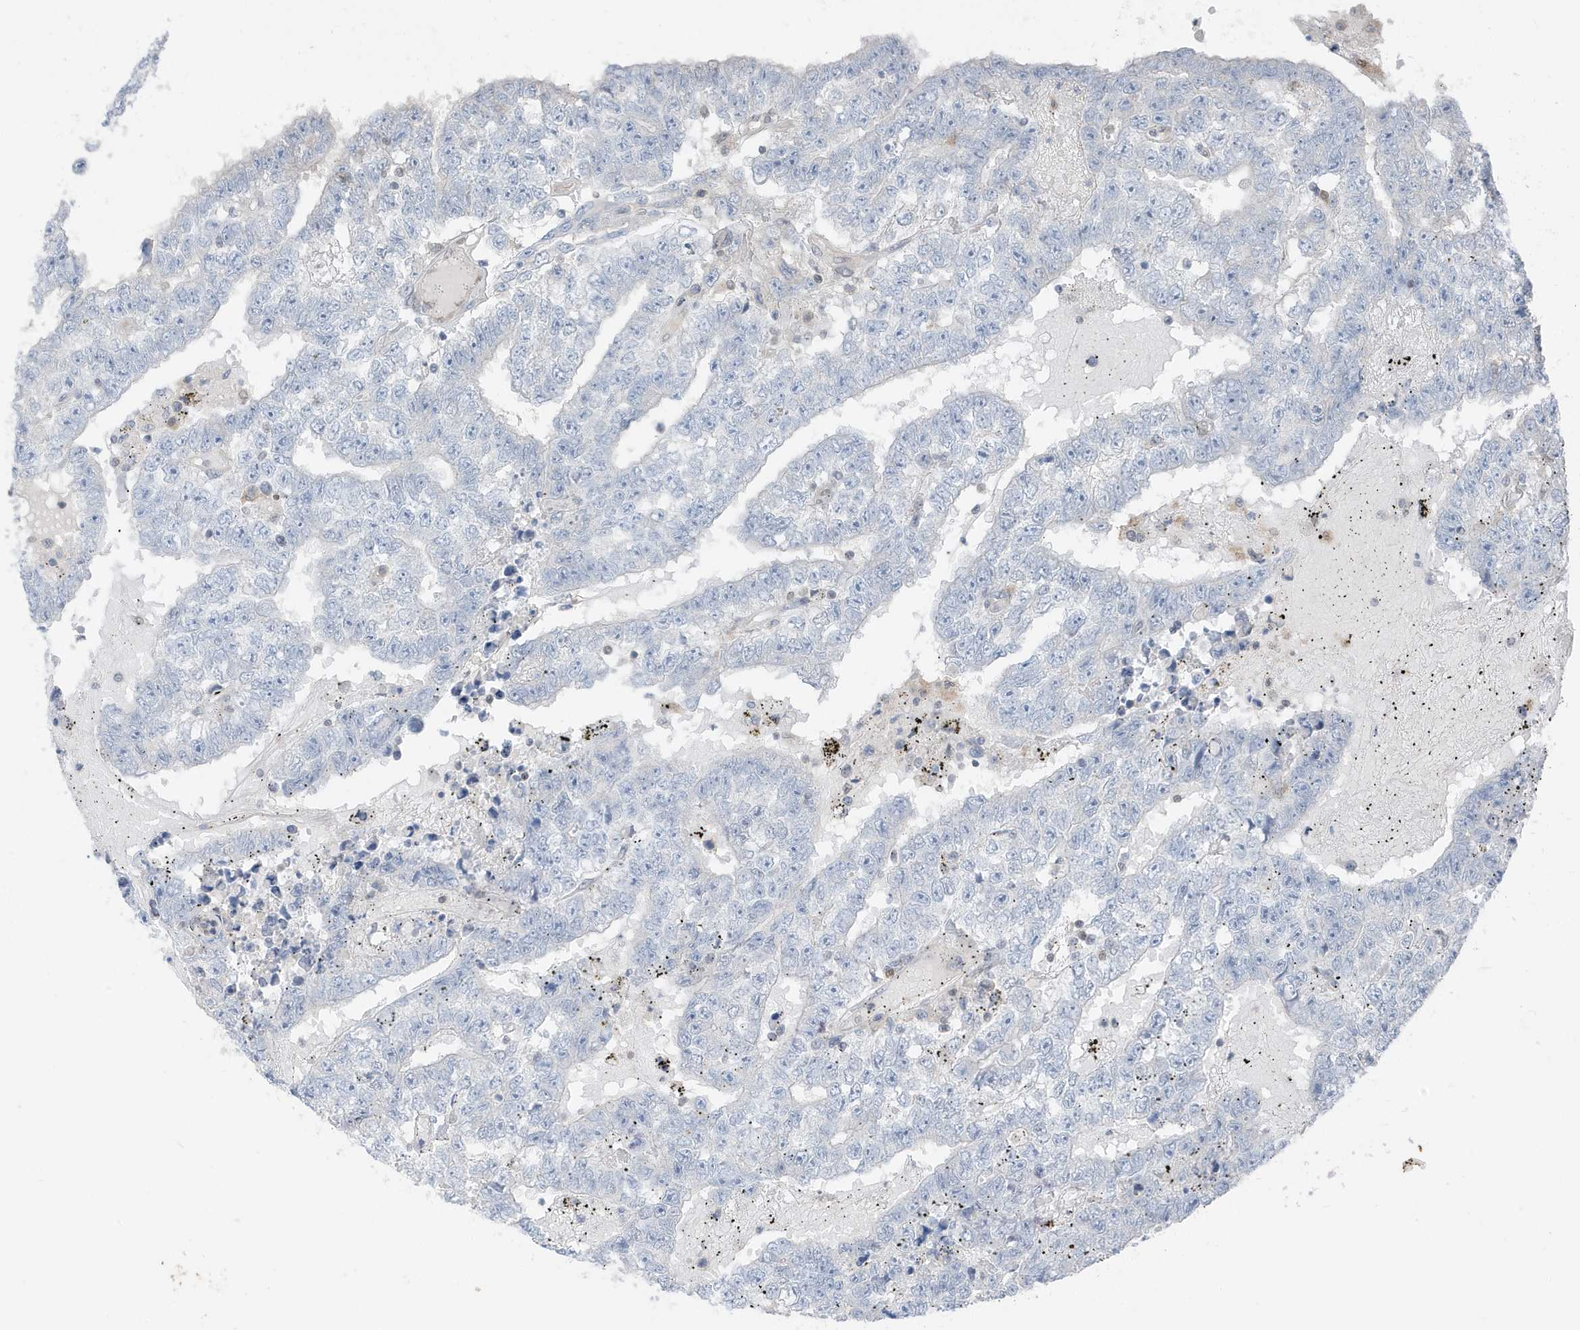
{"staining": {"intensity": "negative", "quantity": "none", "location": "none"}, "tissue": "testis cancer", "cell_type": "Tumor cells", "image_type": "cancer", "snomed": [{"axis": "morphology", "description": "Carcinoma, Embryonal, NOS"}, {"axis": "topography", "description": "Testis"}], "caption": "DAB immunohistochemical staining of embryonal carcinoma (testis) exhibits no significant expression in tumor cells. (DAB (3,3'-diaminobenzidine) immunohistochemistry, high magnification).", "gene": "NCOA7", "patient": {"sex": "male", "age": 25}}